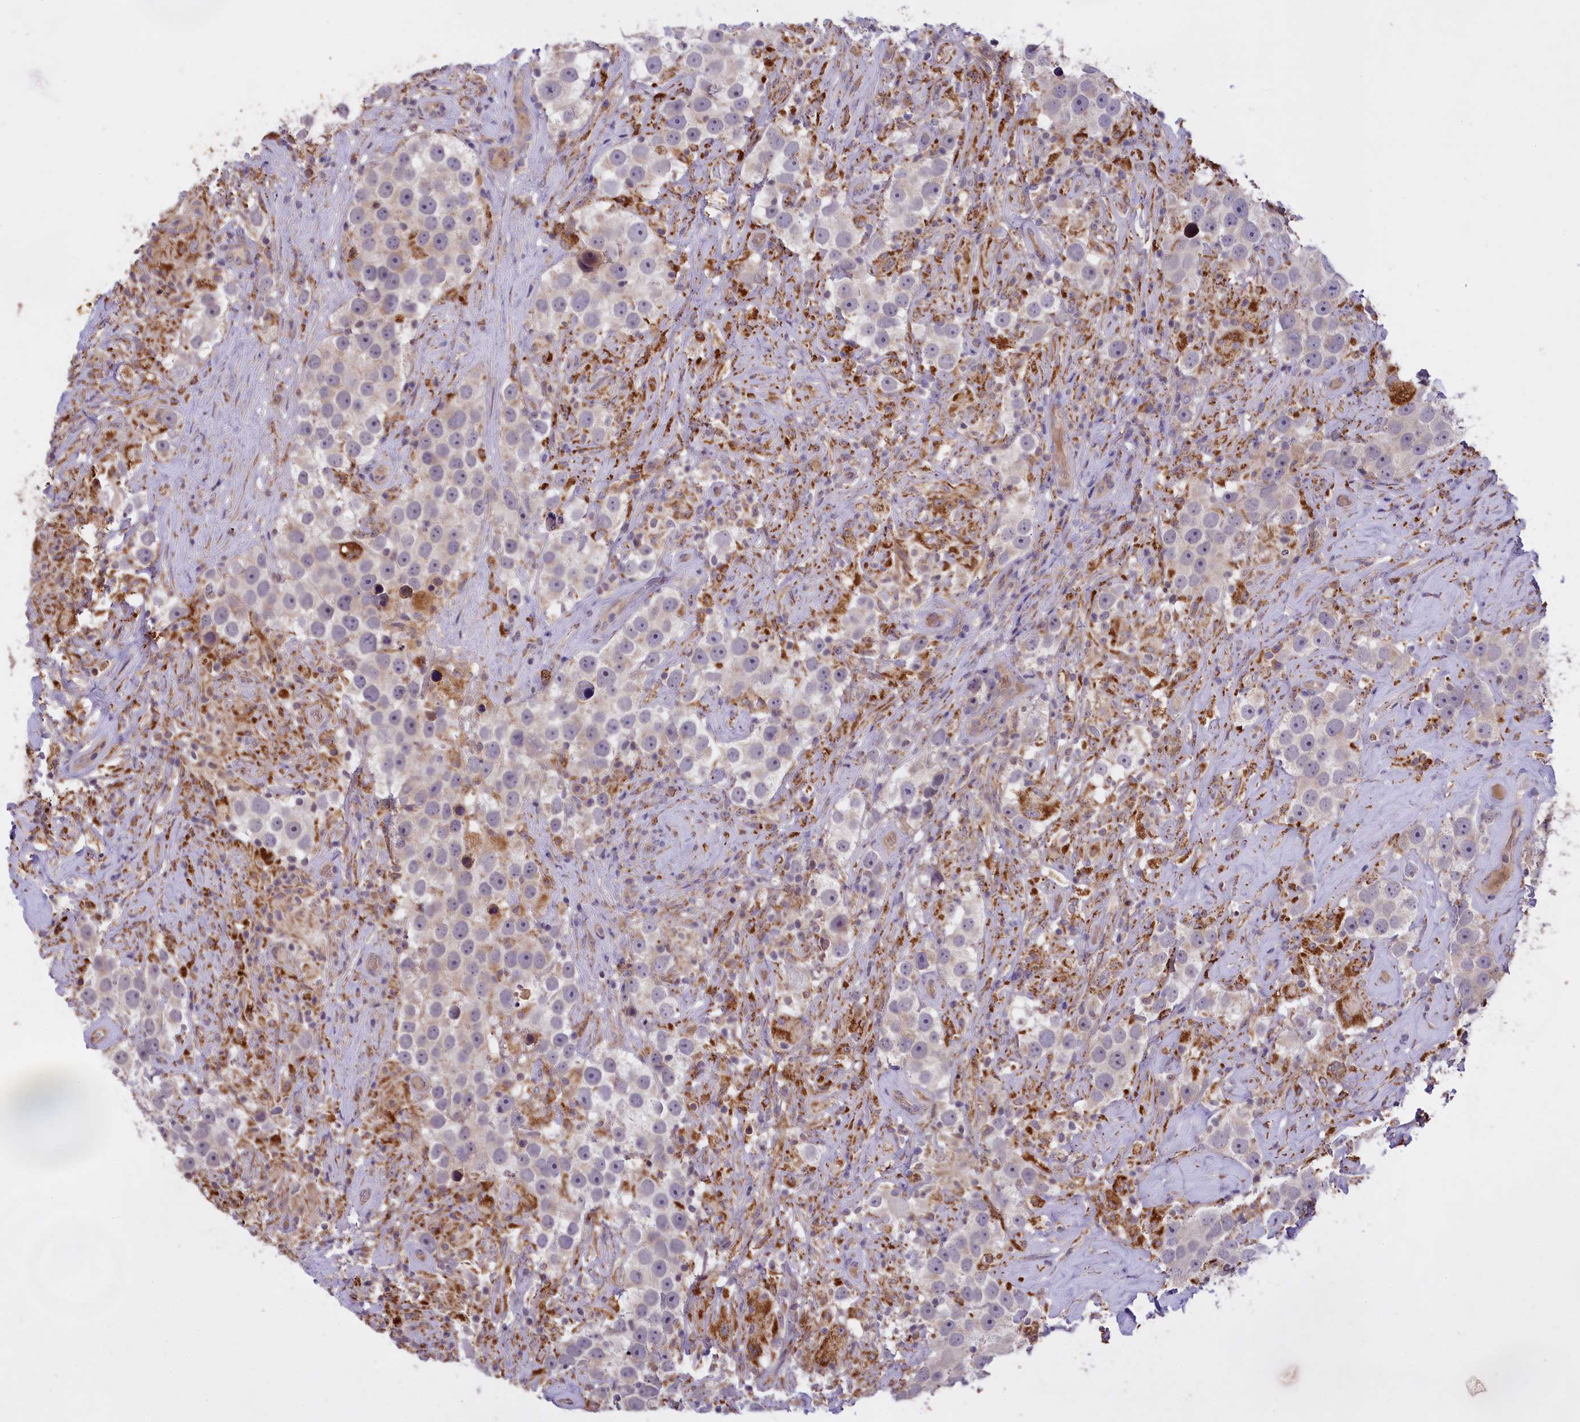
{"staining": {"intensity": "negative", "quantity": "none", "location": "none"}, "tissue": "testis cancer", "cell_type": "Tumor cells", "image_type": "cancer", "snomed": [{"axis": "morphology", "description": "Seminoma, NOS"}, {"axis": "topography", "description": "Testis"}], "caption": "This micrograph is of testis cancer (seminoma) stained with IHC to label a protein in brown with the nuclei are counter-stained blue. There is no expression in tumor cells. (DAB IHC with hematoxylin counter stain).", "gene": "MEMO1", "patient": {"sex": "male", "age": 49}}